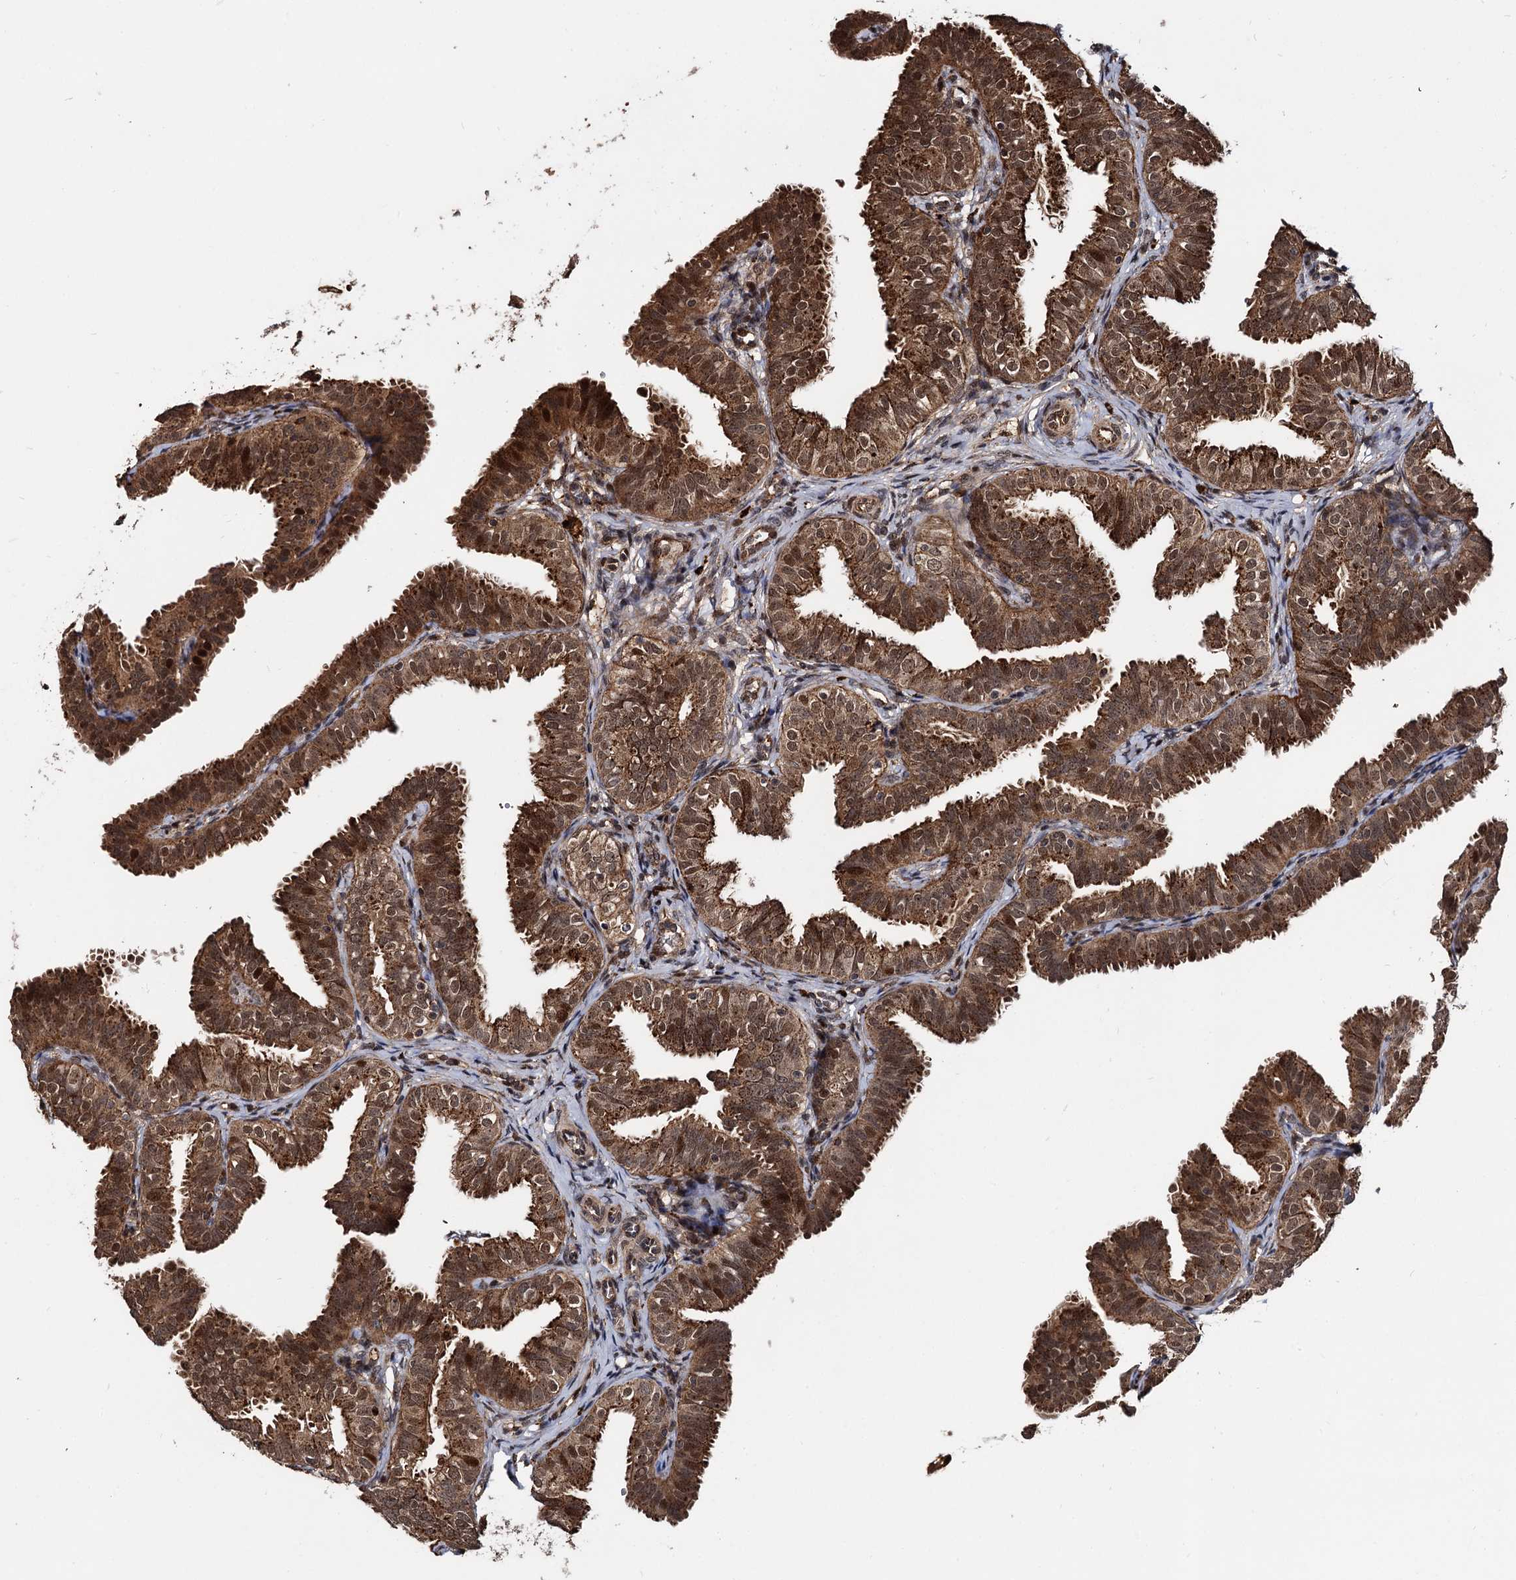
{"staining": {"intensity": "strong", "quantity": ">75%", "location": "cytoplasmic/membranous,nuclear"}, "tissue": "fallopian tube", "cell_type": "Glandular cells", "image_type": "normal", "snomed": [{"axis": "morphology", "description": "Normal tissue, NOS"}, {"axis": "topography", "description": "Fallopian tube"}], "caption": "Immunohistochemistry (IHC) image of unremarkable fallopian tube stained for a protein (brown), which exhibits high levels of strong cytoplasmic/membranous,nuclear positivity in about >75% of glandular cells.", "gene": "CEP192", "patient": {"sex": "female", "age": 35}}